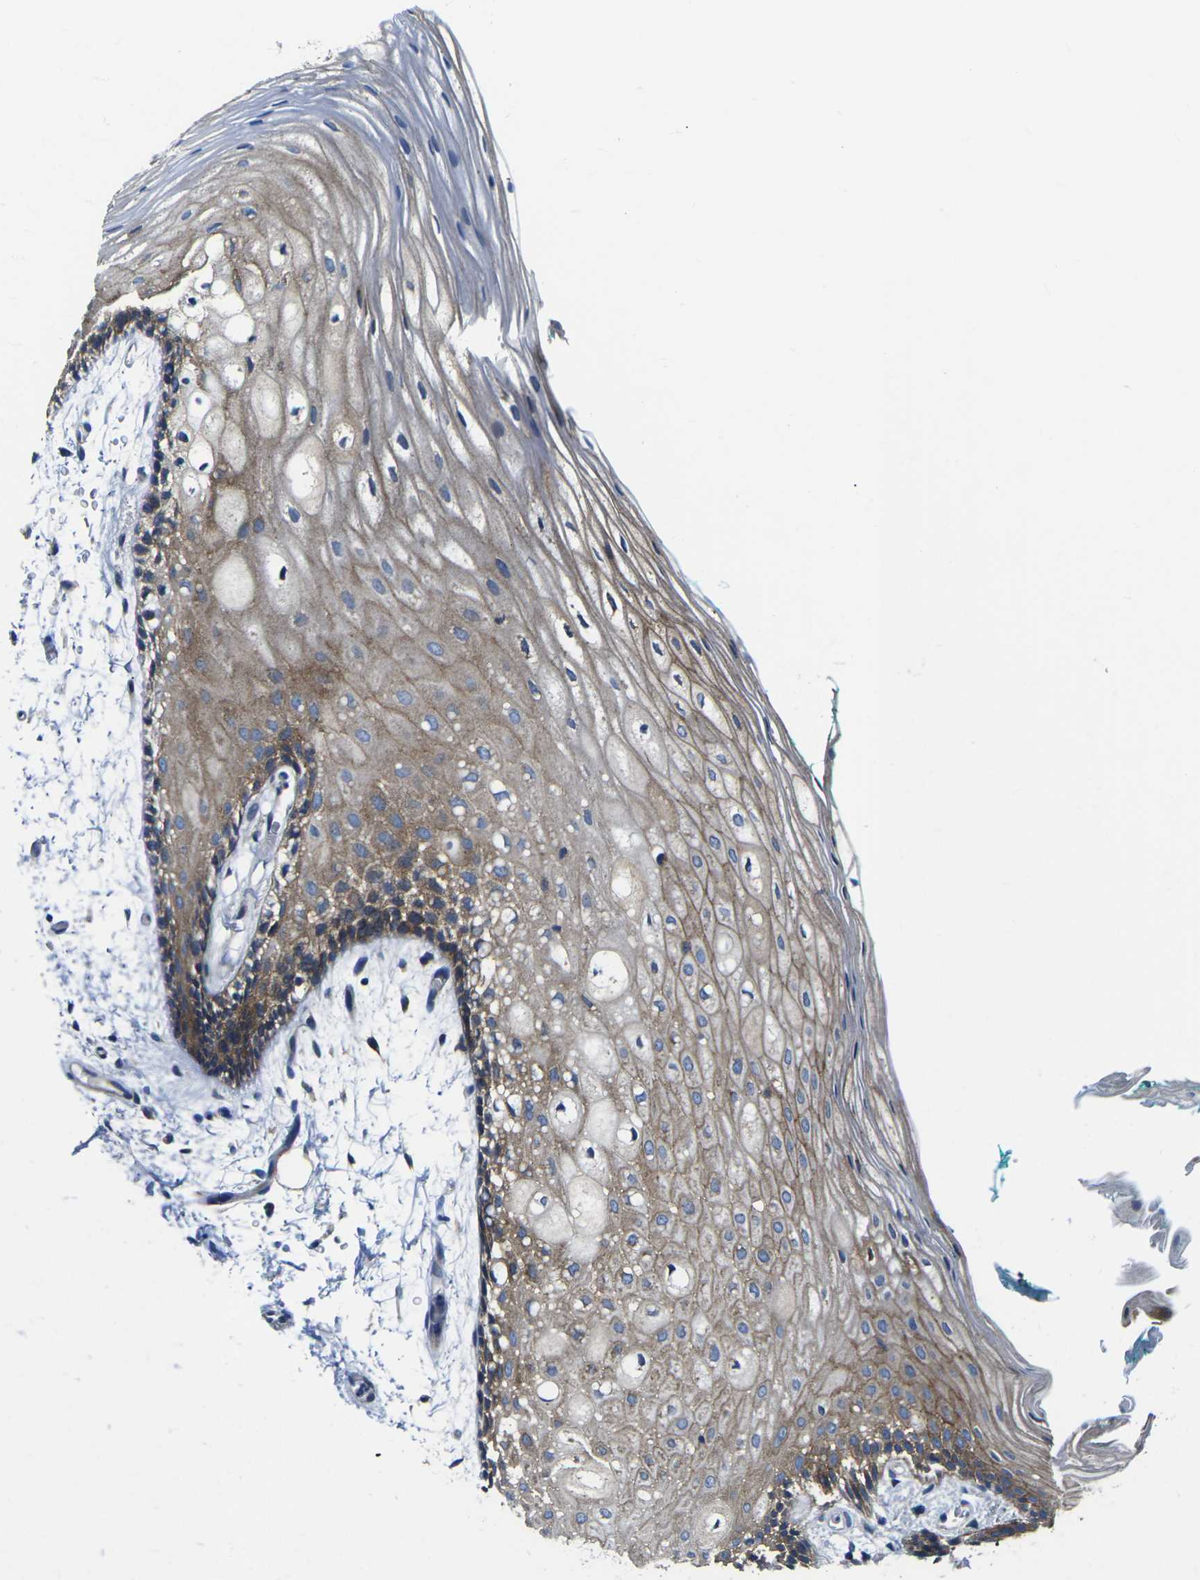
{"staining": {"intensity": "strong", "quantity": "25%-75%", "location": "cytoplasmic/membranous"}, "tissue": "oral mucosa", "cell_type": "Squamous epithelial cells", "image_type": "normal", "snomed": [{"axis": "morphology", "description": "Normal tissue, NOS"}, {"axis": "topography", "description": "Skeletal muscle"}, {"axis": "topography", "description": "Oral tissue"}, {"axis": "topography", "description": "Peripheral nerve tissue"}], "caption": "Human oral mucosa stained for a protein (brown) exhibits strong cytoplasmic/membranous positive staining in about 25%-75% of squamous epithelial cells.", "gene": "DLG1", "patient": {"sex": "female", "age": 84}}